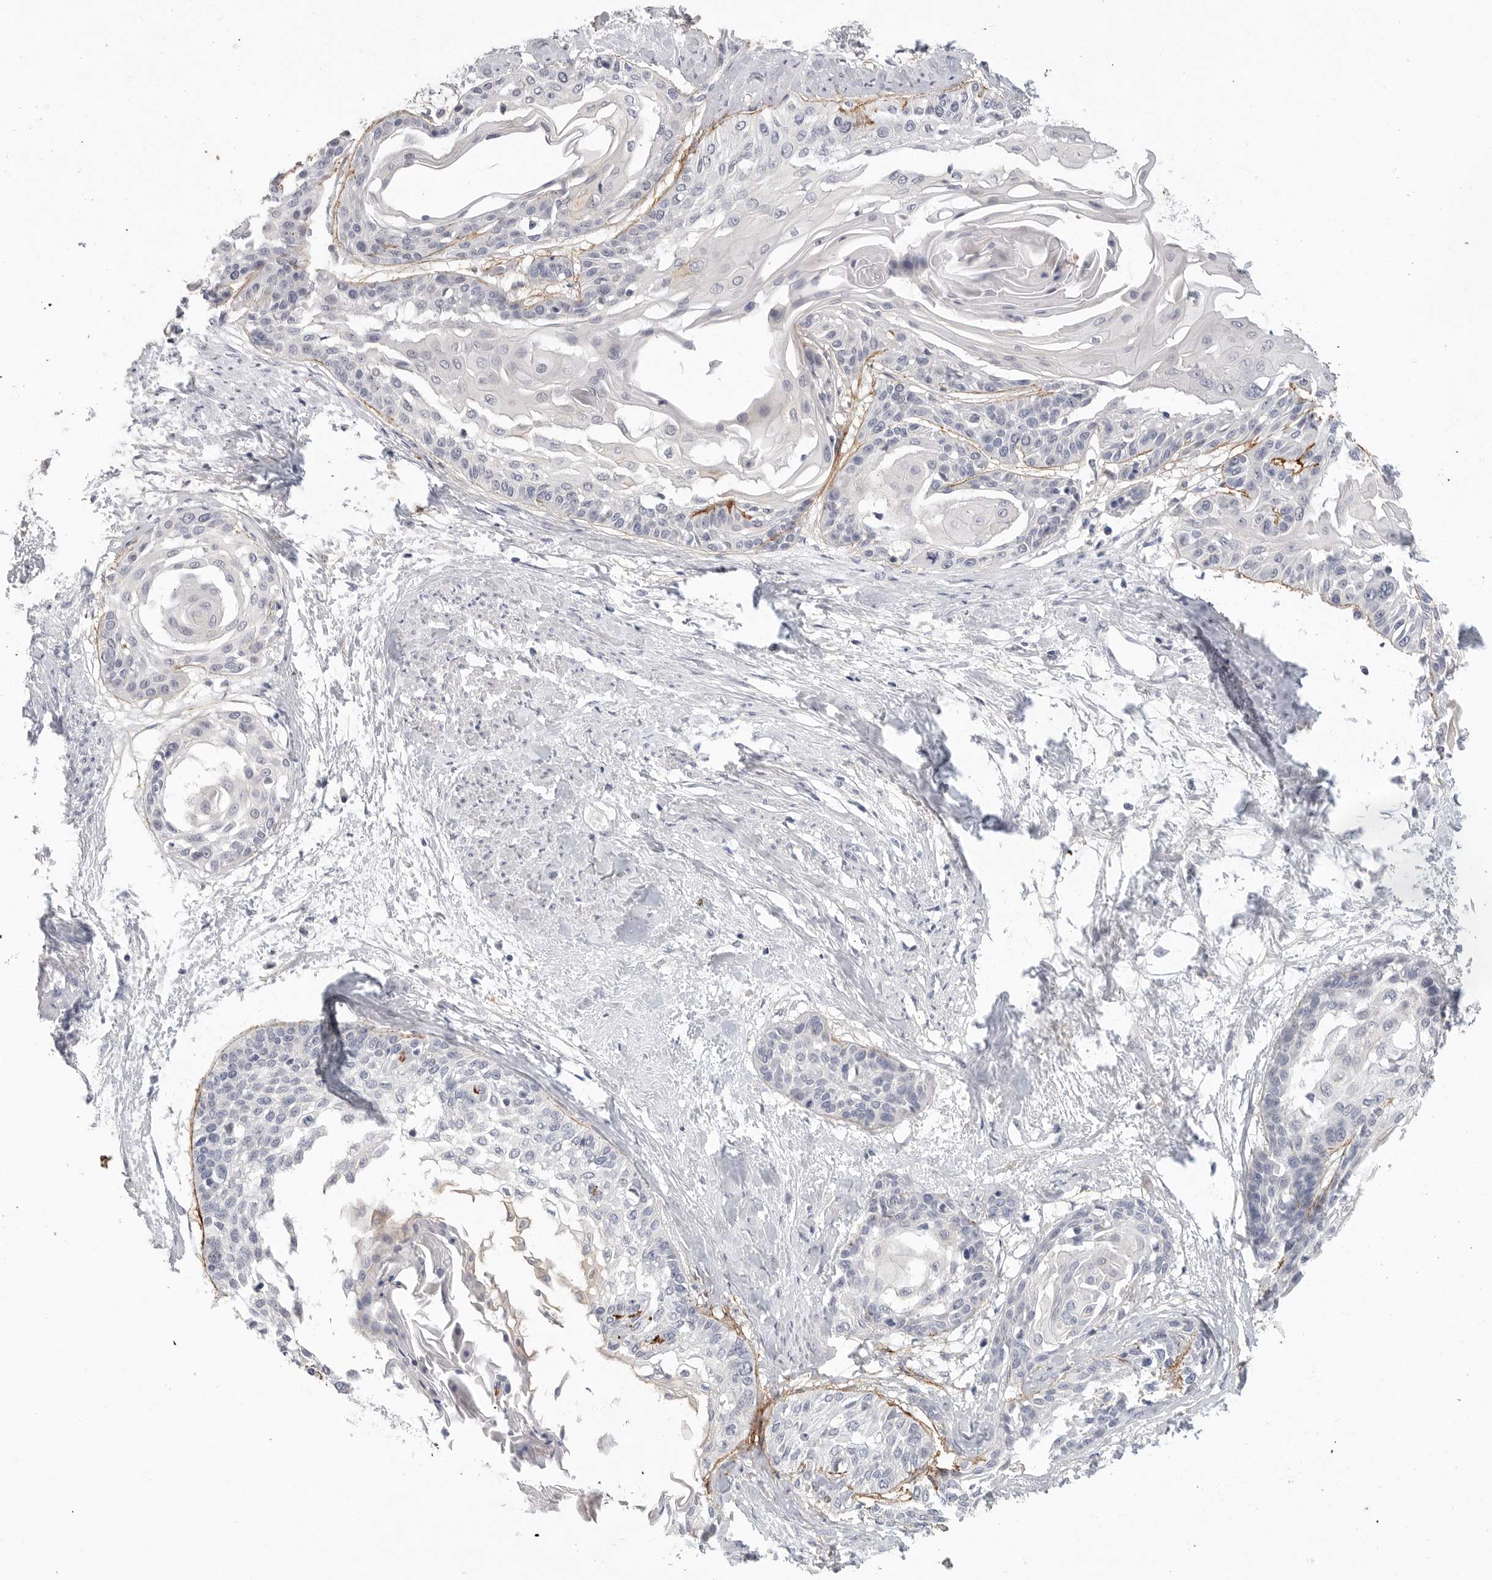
{"staining": {"intensity": "negative", "quantity": "none", "location": "none"}, "tissue": "cervical cancer", "cell_type": "Tumor cells", "image_type": "cancer", "snomed": [{"axis": "morphology", "description": "Squamous cell carcinoma, NOS"}, {"axis": "topography", "description": "Cervix"}], "caption": "Immunohistochemical staining of cervical squamous cell carcinoma demonstrates no significant positivity in tumor cells.", "gene": "FBN2", "patient": {"sex": "female", "age": 57}}